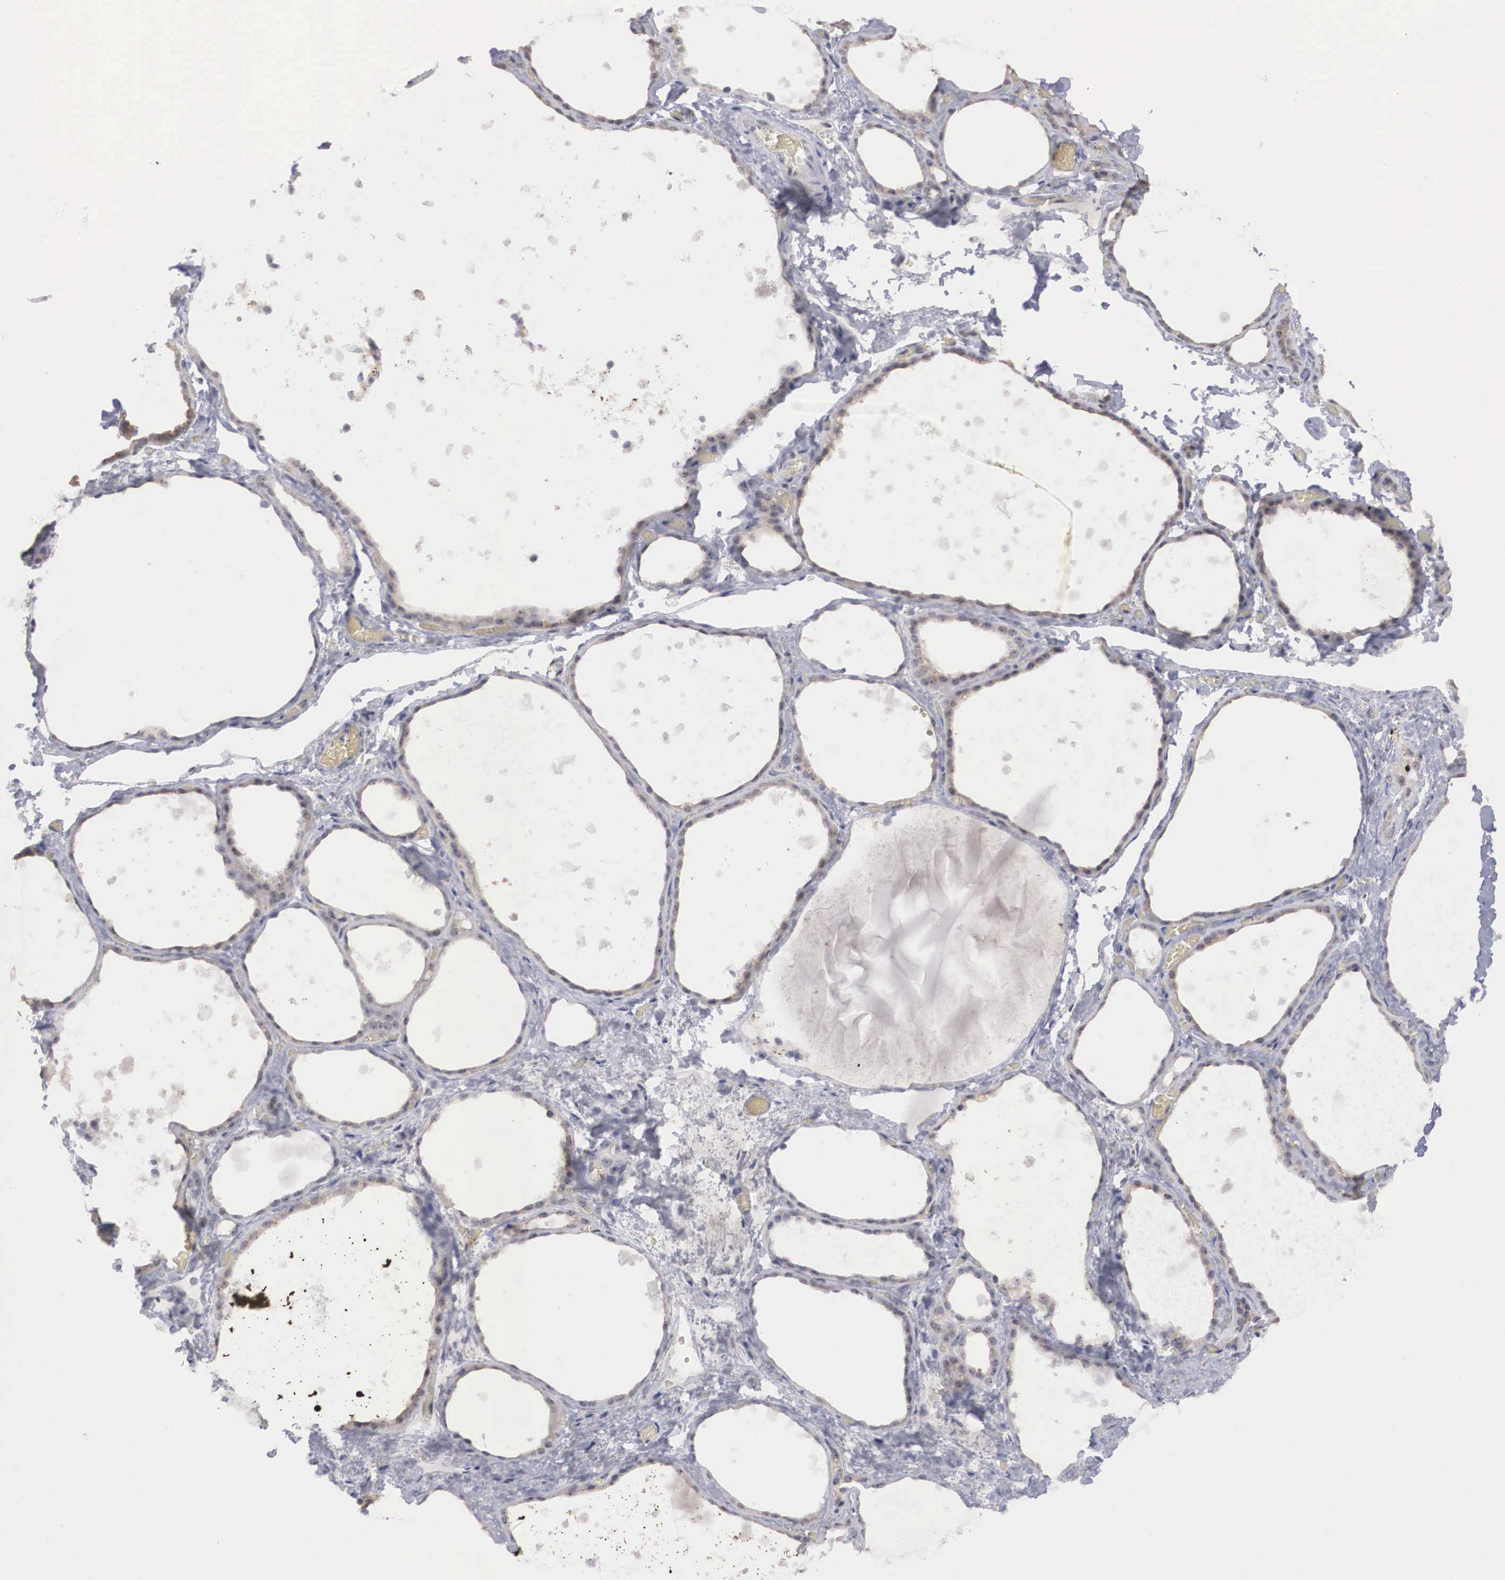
{"staining": {"intensity": "weak", "quantity": ">75%", "location": "cytoplasmic/membranous"}, "tissue": "thyroid gland", "cell_type": "Glandular cells", "image_type": "normal", "snomed": [{"axis": "morphology", "description": "Normal tissue, NOS"}, {"axis": "topography", "description": "Thyroid gland"}], "caption": "High-power microscopy captured an IHC histopathology image of unremarkable thyroid gland, revealing weak cytoplasmic/membranous positivity in approximately >75% of glandular cells.", "gene": "AMN", "patient": {"sex": "male", "age": 76}}